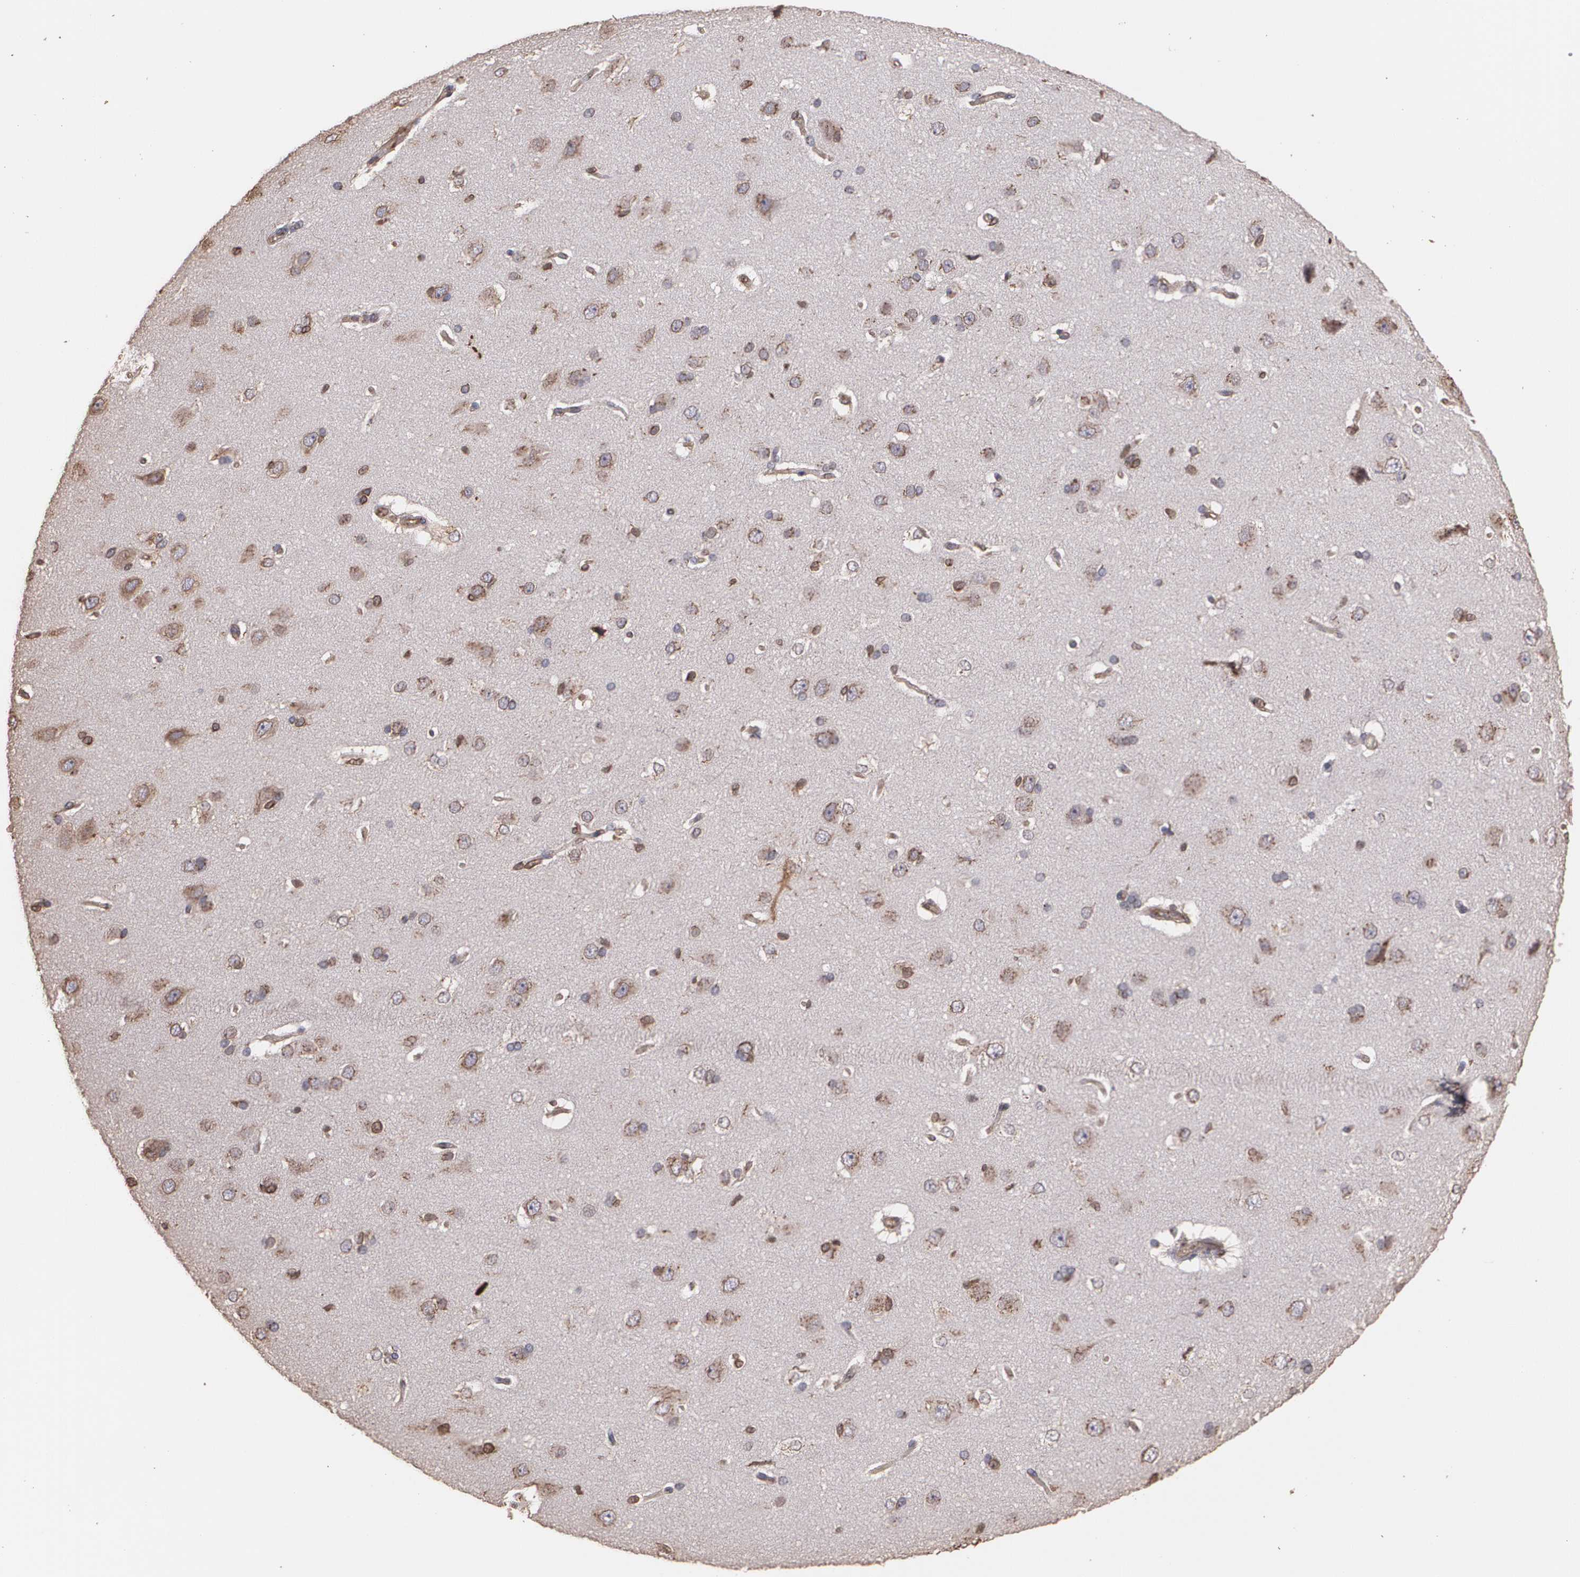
{"staining": {"intensity": "moderate", "quantity": ">75%", "location": "cytoplasmic/membranous"}, "tissue": "cerebral cortex", "cell_type": "Endothelial cells", "image_type": "normal", "snomed": [{"axis": "morphology", "description": "Normal tissue, NOS"}, {"axis": "topography", "description": "Cerebral cortex"}], "caption": "Immunohistochemical staining of unremarkable cerebral cortex reveals >75% levels of moderate cytoplasmic/membranous protein staining in approximately >75% of endothelial cells.", "gene": "TRIP11", "patient": {"sex": "female", "age": 45}}